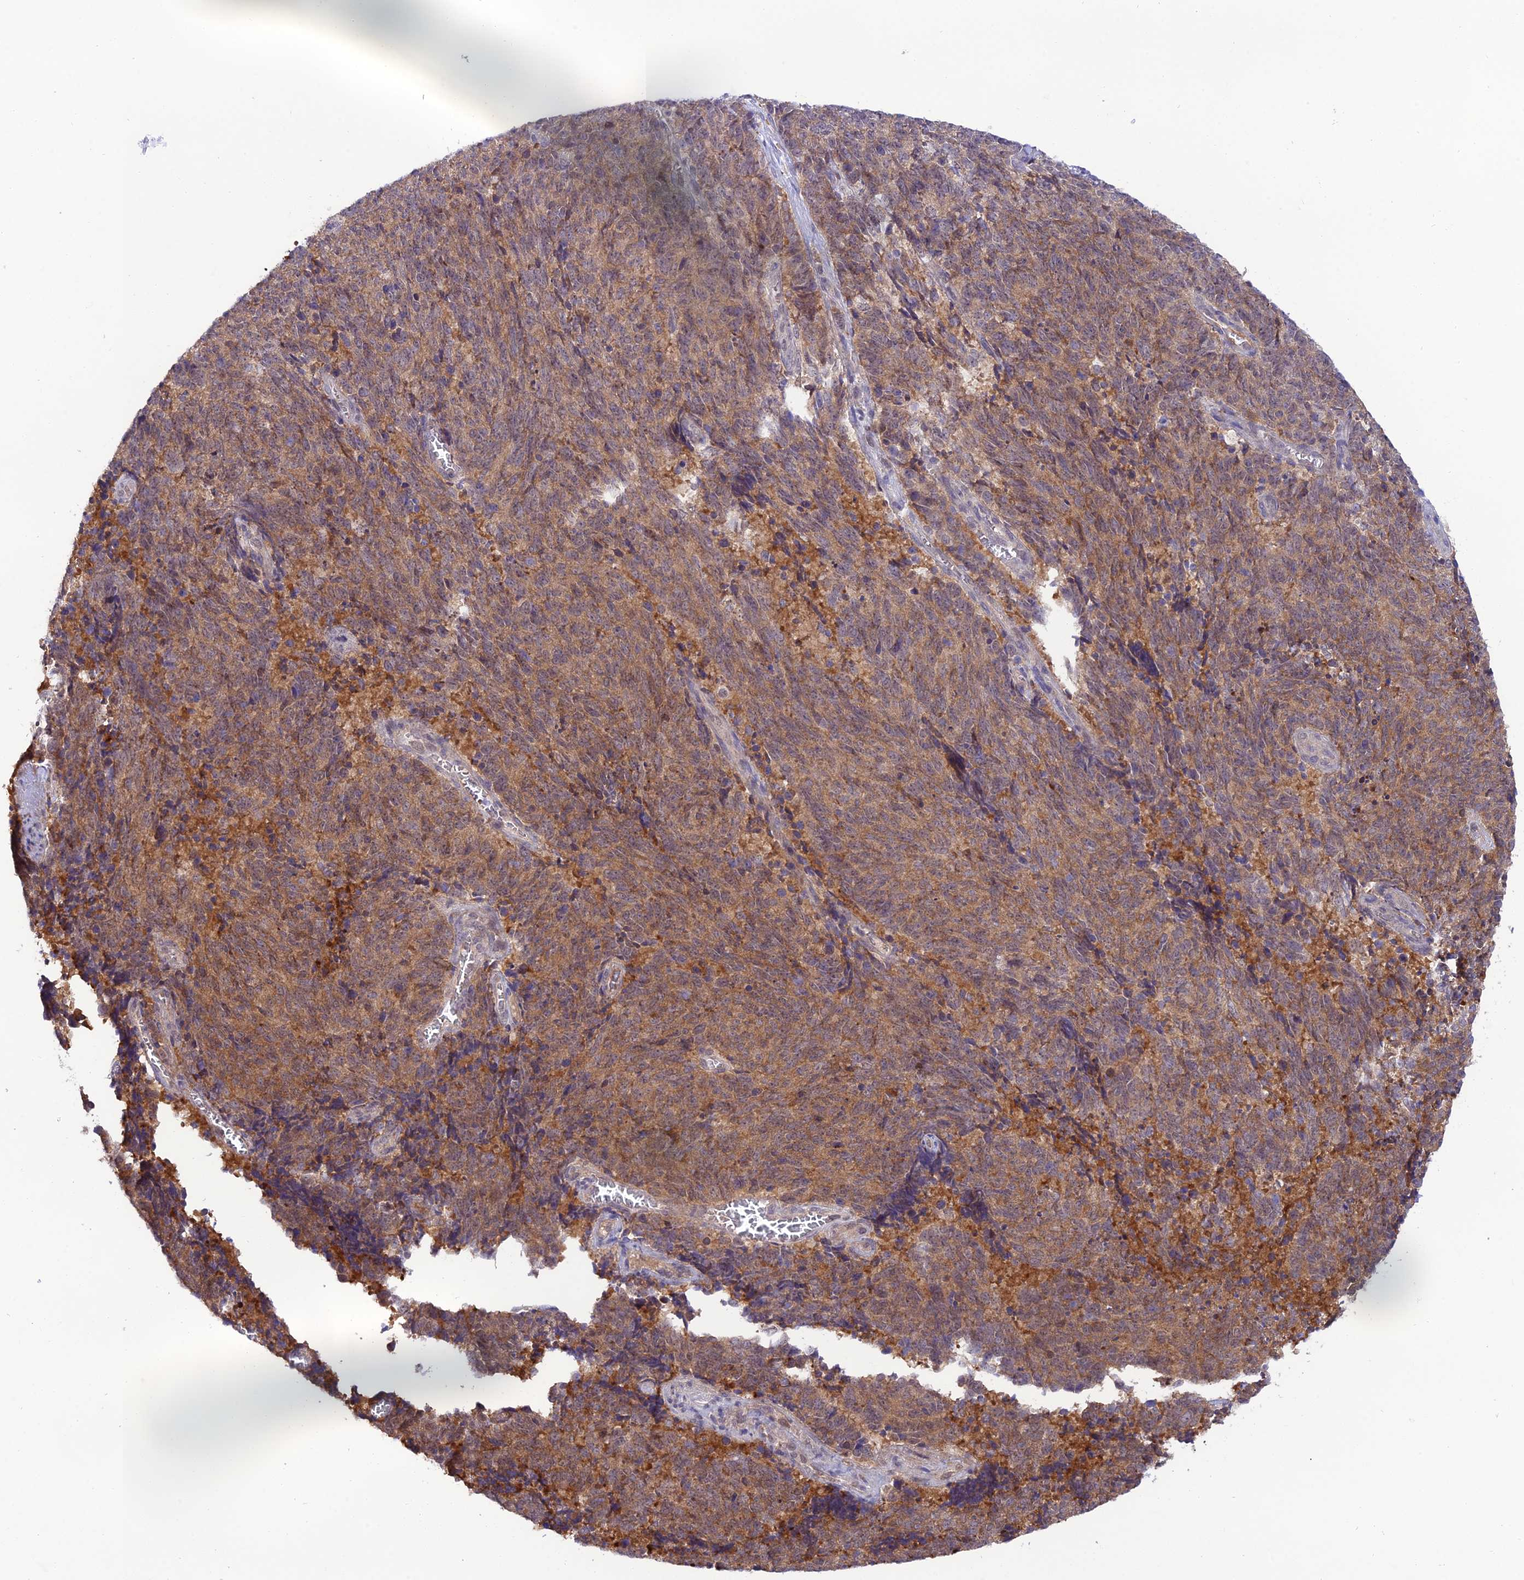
{"staining": {"intensity": "weak", "quantity": ">75%", "location": "cytoplasmic/membranous"}, "tissue": "cervical cancer", "cell_type": "Tumor cells", "image_type": "cancer", "snomed": [{"axis": "morphology", "description": "Squamous cell carcinoma, NOS"}, {"axis": "topography", "description": "Cervix"}], "caption": "Immunohistochemistry (IHC) of human cervical cancer shows low levels of weak cytoplasmic/membranous staining in about >75% of tumor cells.", "gene": "TRIM40", "patient": {"sex": "female", "age": 29}}